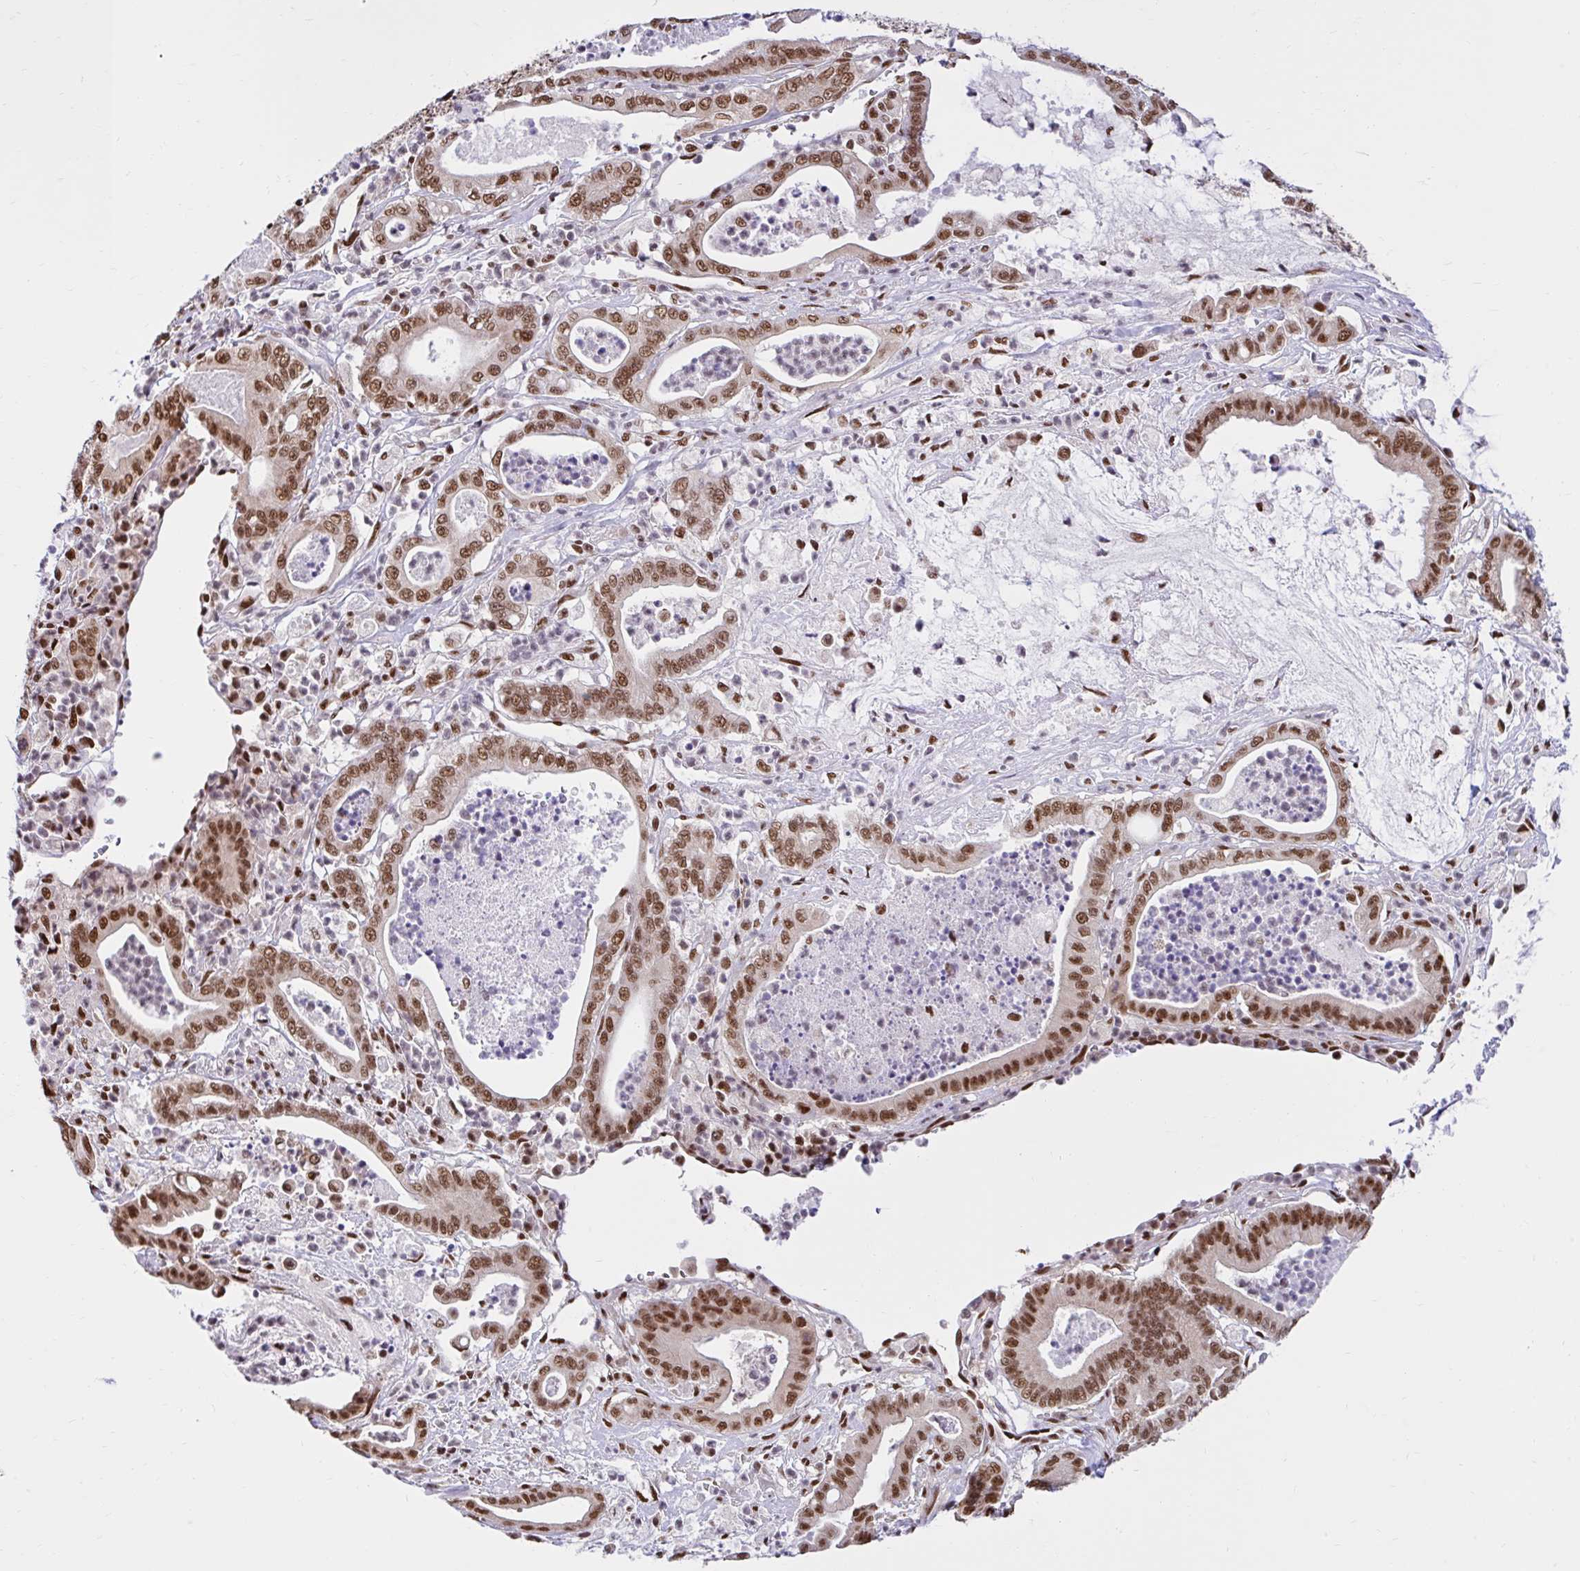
{"staining": {"intensity": "moderate", "quantity": ">75%", "location": "nuclear"}, "tissue": "pancreatic cancer", "cell_type": "Tumor cells", "image_type": "cancer", "snomed": [{"axis": "morphology", "description": "Adenocarcinoma, NOS"}, {"axis": "topography", "description": "Pancreas"}], "caption": "Protein positivity by immunohistochemistry (IHC) displays moderate nuclear positivity in about >75% of tumor cells in pancreatic cancer. Nuclei are stained in blue.", "gene": "ABCA9", "patient": {"sex": "male", "age": 71}}